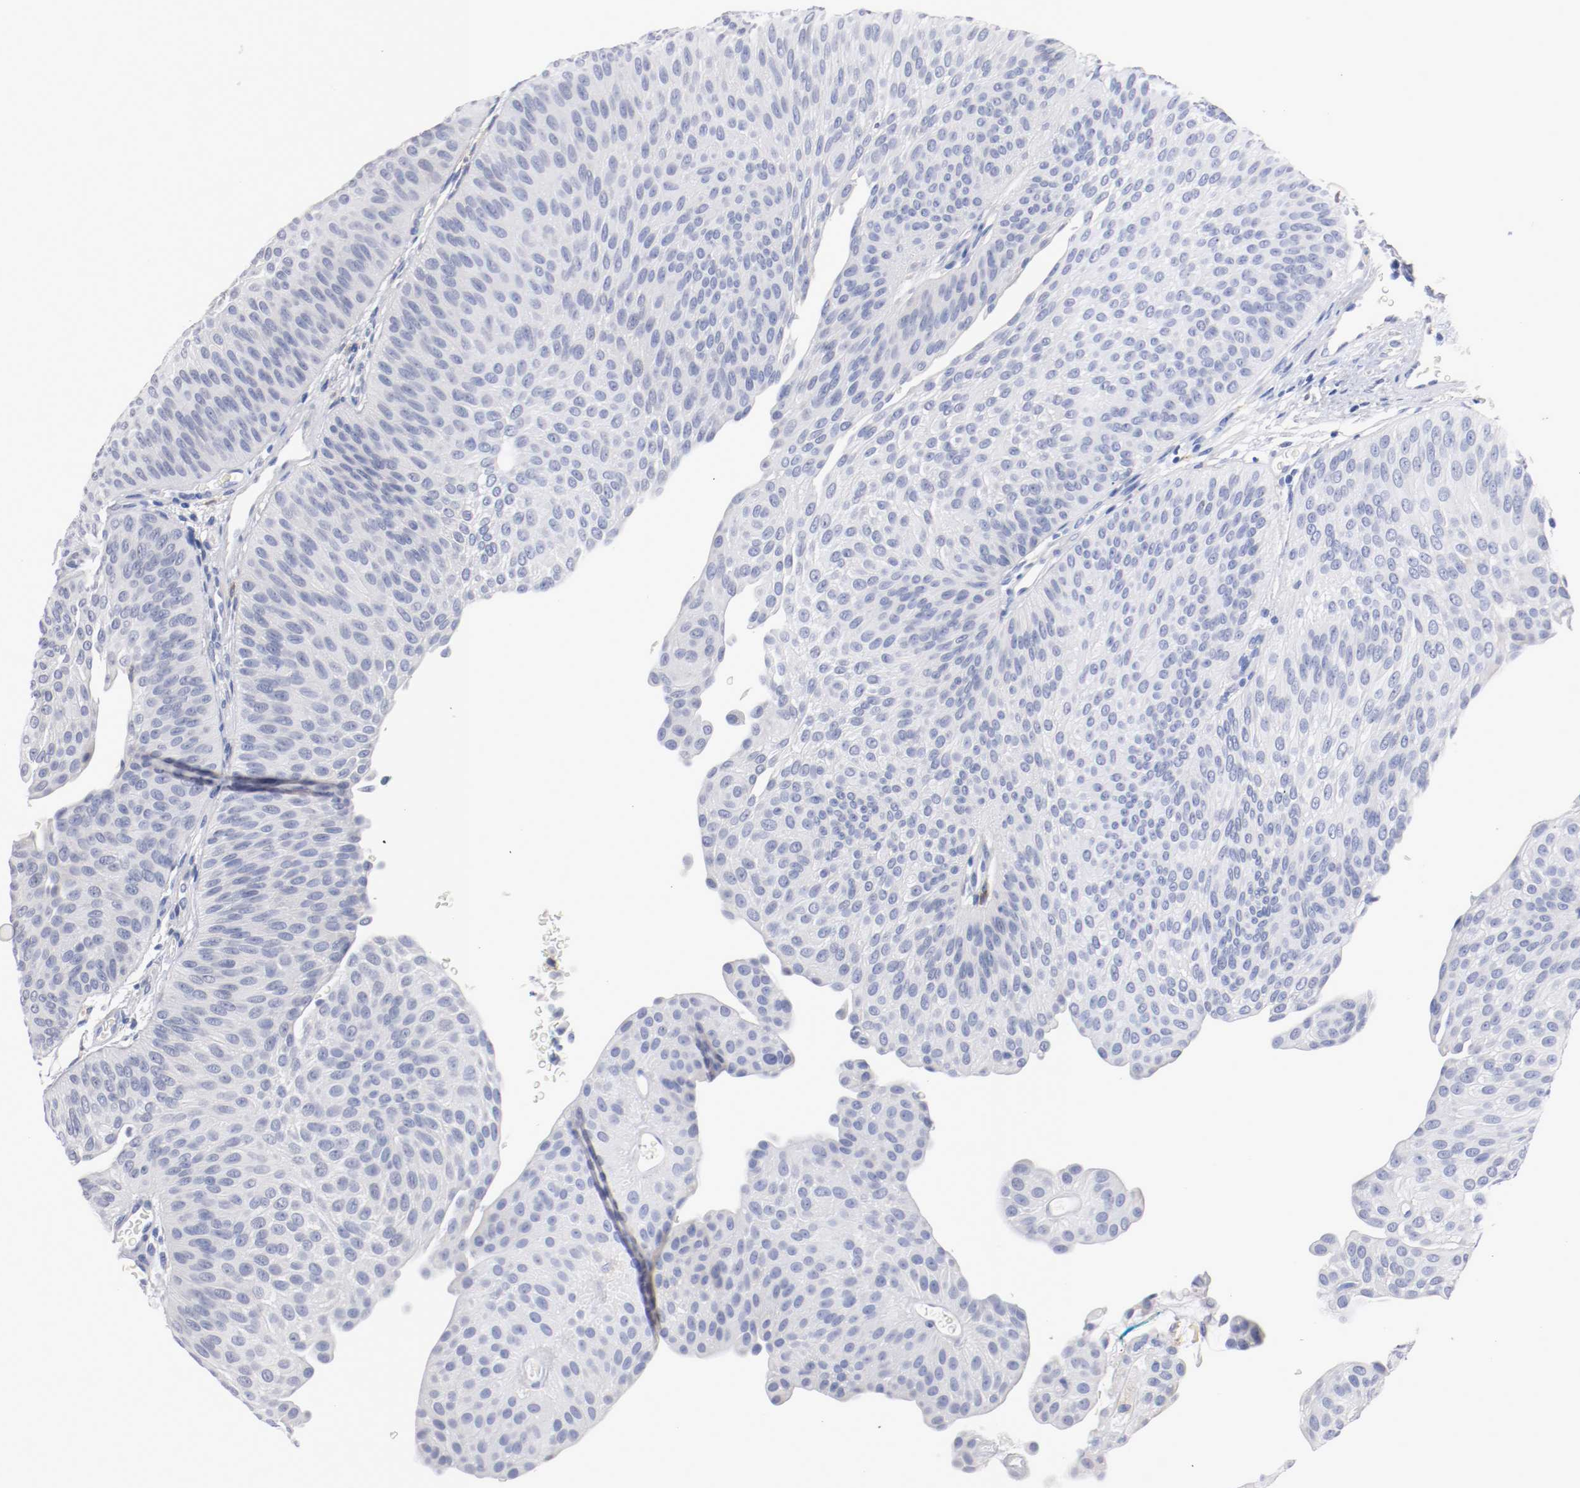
{"staining": {"intensity": "negative", "quantity": "none", "location": "none"}, "tissue": "urothelial cancer", "cell_type": "Tumor cells", "image_type": "cancer", "snomed": [{"axis": "morphology", "description": "Urothelial carcinoma, Low grade"}, {"axis": "topography", "description": "Urinary bladder"}], "caption": "Immunohistochemistry (IHC) of human low-grade urothelial carcinoma demonstrates no positivity in tumor cells.", "gene": "FGFBP1", "patient": {"sex": "female", "age": 60}}